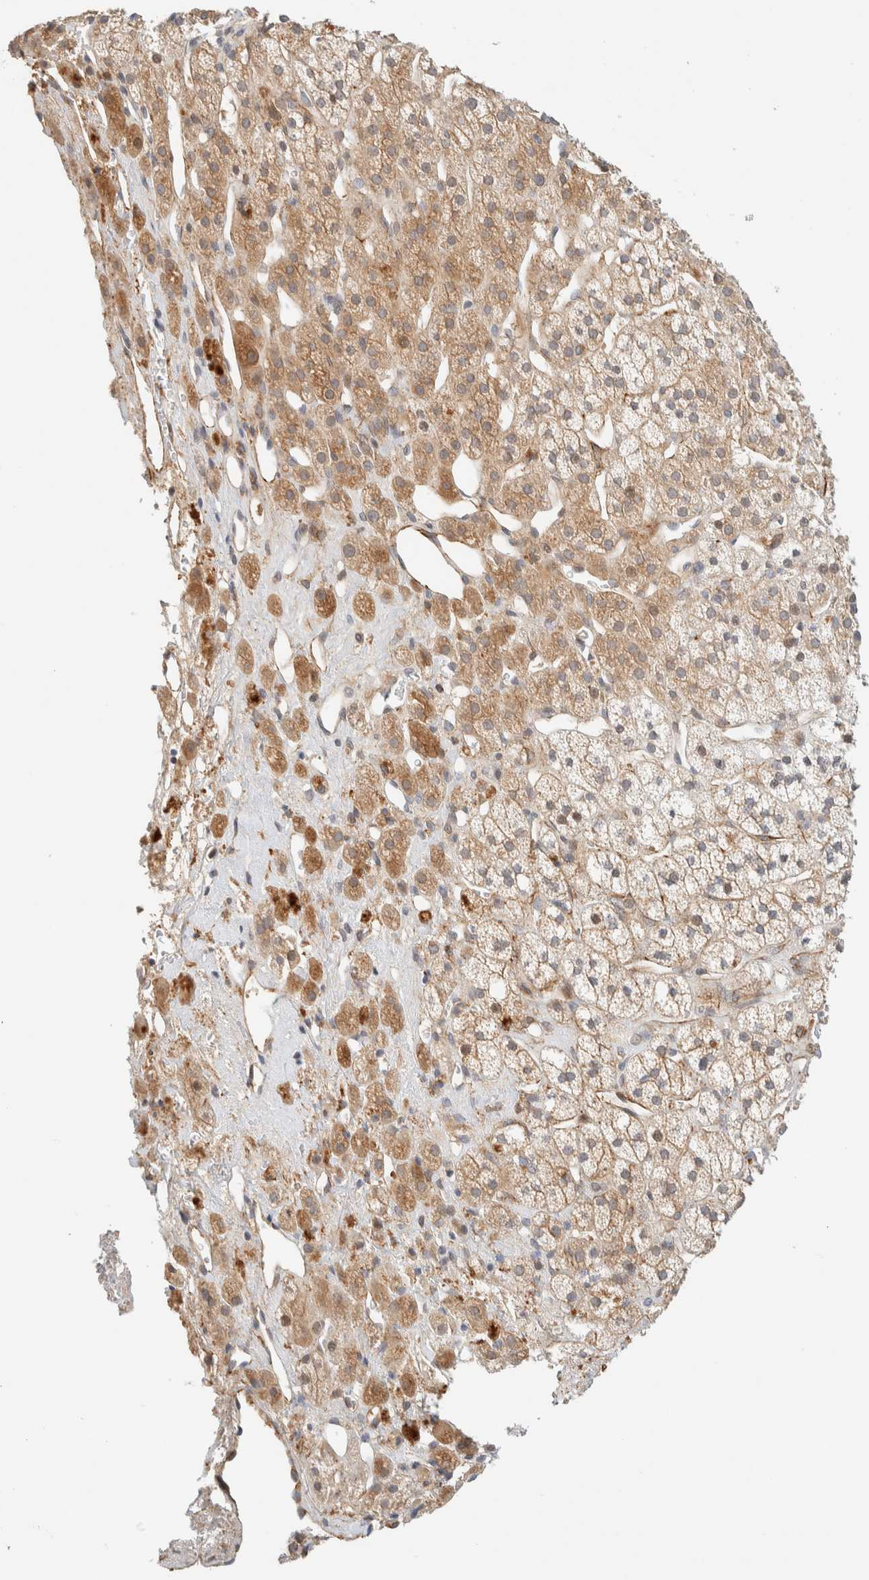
{"staining": {"intensity": "moderate", "quantity": ">75%", "location": "cytoplasmic/membranous"}, "tissue": "adrenal gland", "cell_type": "Glandular cells", "image_type": "normal", "snomed": [{"axis": "morphology", "description": "Normal tissue, NOS"}, {"axis": "topography", "description": "Adrenal gland"}], "caption": "This histopathology image exhibits unremarkable adrenal gland stained with immunohistochemistry to label a protein in brown. The cytoplasmic/membranous of glandular cells show moderate positivity for the protein. Nuclei are counter-stained blue.", "gene": "FAT1", "patient": {"sex": "male", "age": 56}}